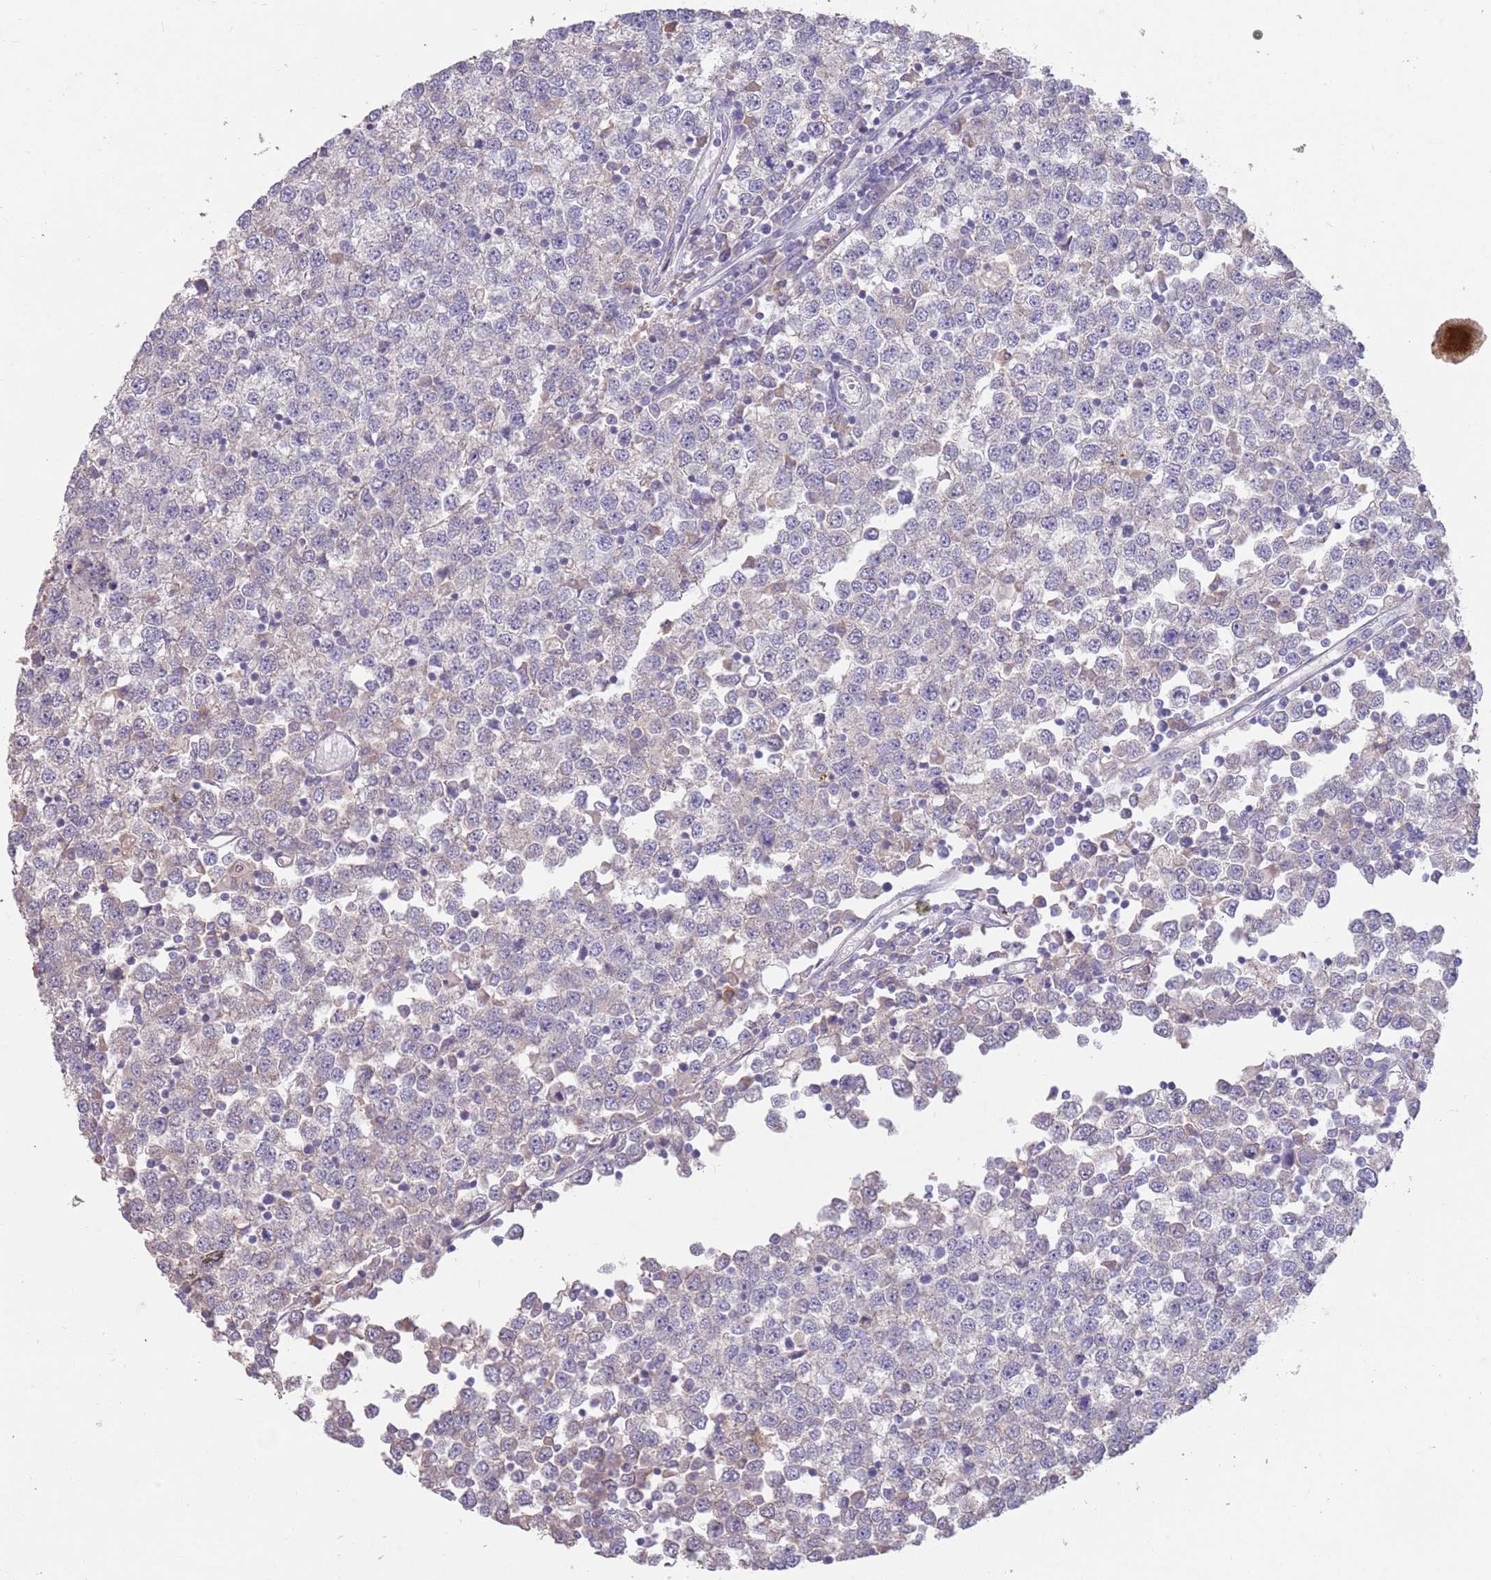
{"staining": {"intensity": "negative", "quantity": "none", "location": "none"}, "tissue": "testis cancer", "cell_type": "Tumor cells", "image_type": "cancer", "snomed": [{"axis": "morphology", "description": "Seminoma, NOS"}, {"axis": "topography", "description": "Testis"}], "caption": "Tumor cells show no significant protein positivity in seminoma (testis).", "gene": "MEI1", "patient": {"sex": "male", "age": 65}}